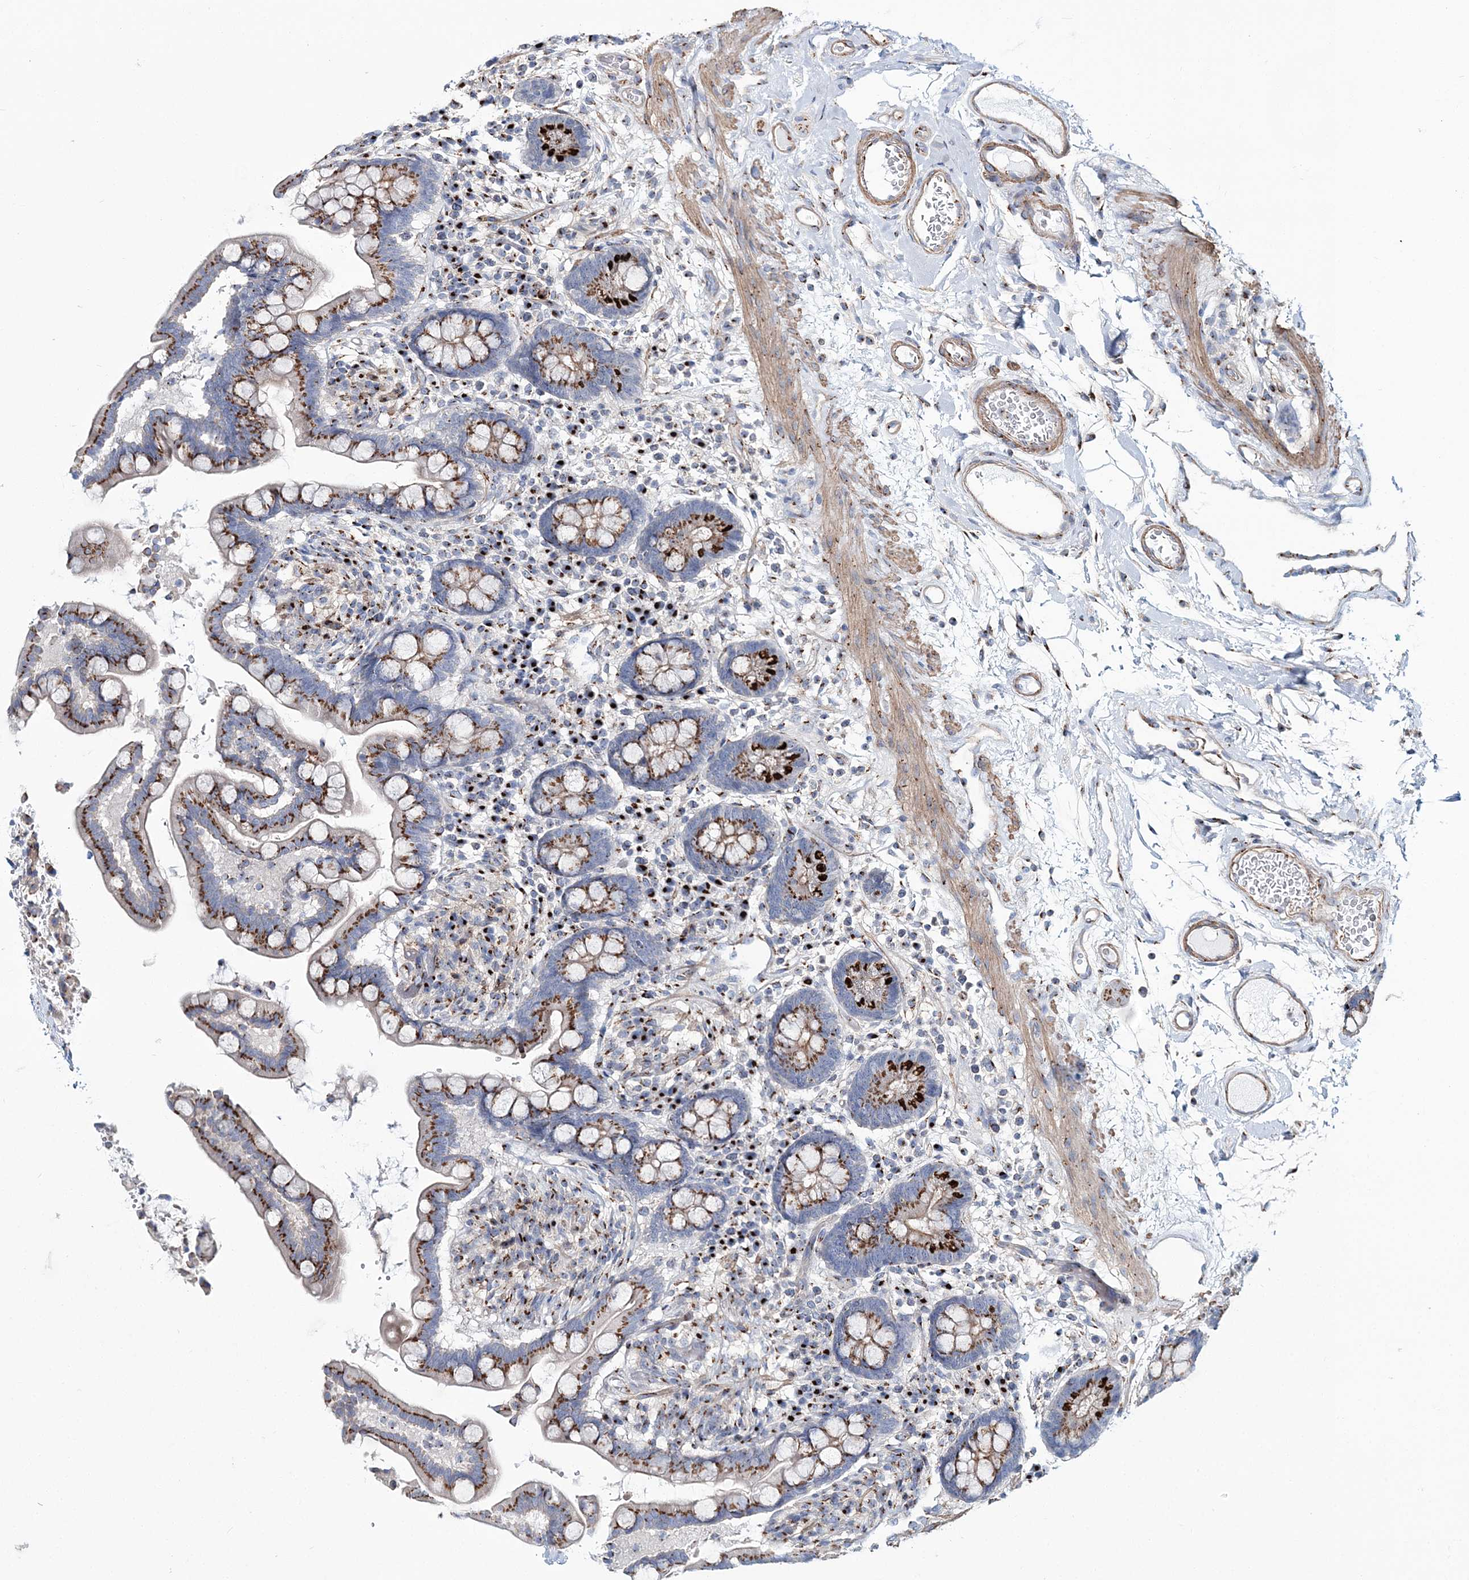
{"staining": {"intensity": "moderate", "quantity": ">75%", "location": "cytoplasmic/membranous"}, "tissue": "colon", "cell_type": "Endothelial cells", "image_type": "normal", "snomed": [{"axis": "morphology", "description": "Normal tissue, NOS"}, {"axis": "topography", "description": "Colon"}], "caption": "A high-resolution photomicrograph shows immunohistochemistry (IHC) staining of unremarkable colon, which demonstrates moderate cytoplasmic/membranous expression in approximately >75% of endothelial cells. Using DAB (3,3'-diaminobenzidine) (brown) and hematoxylin (blue) stains, captured at high magnification using brightfield microscopy.", "gene": "MAN1A2", "patient": {"sex": "male", "age": 73}}